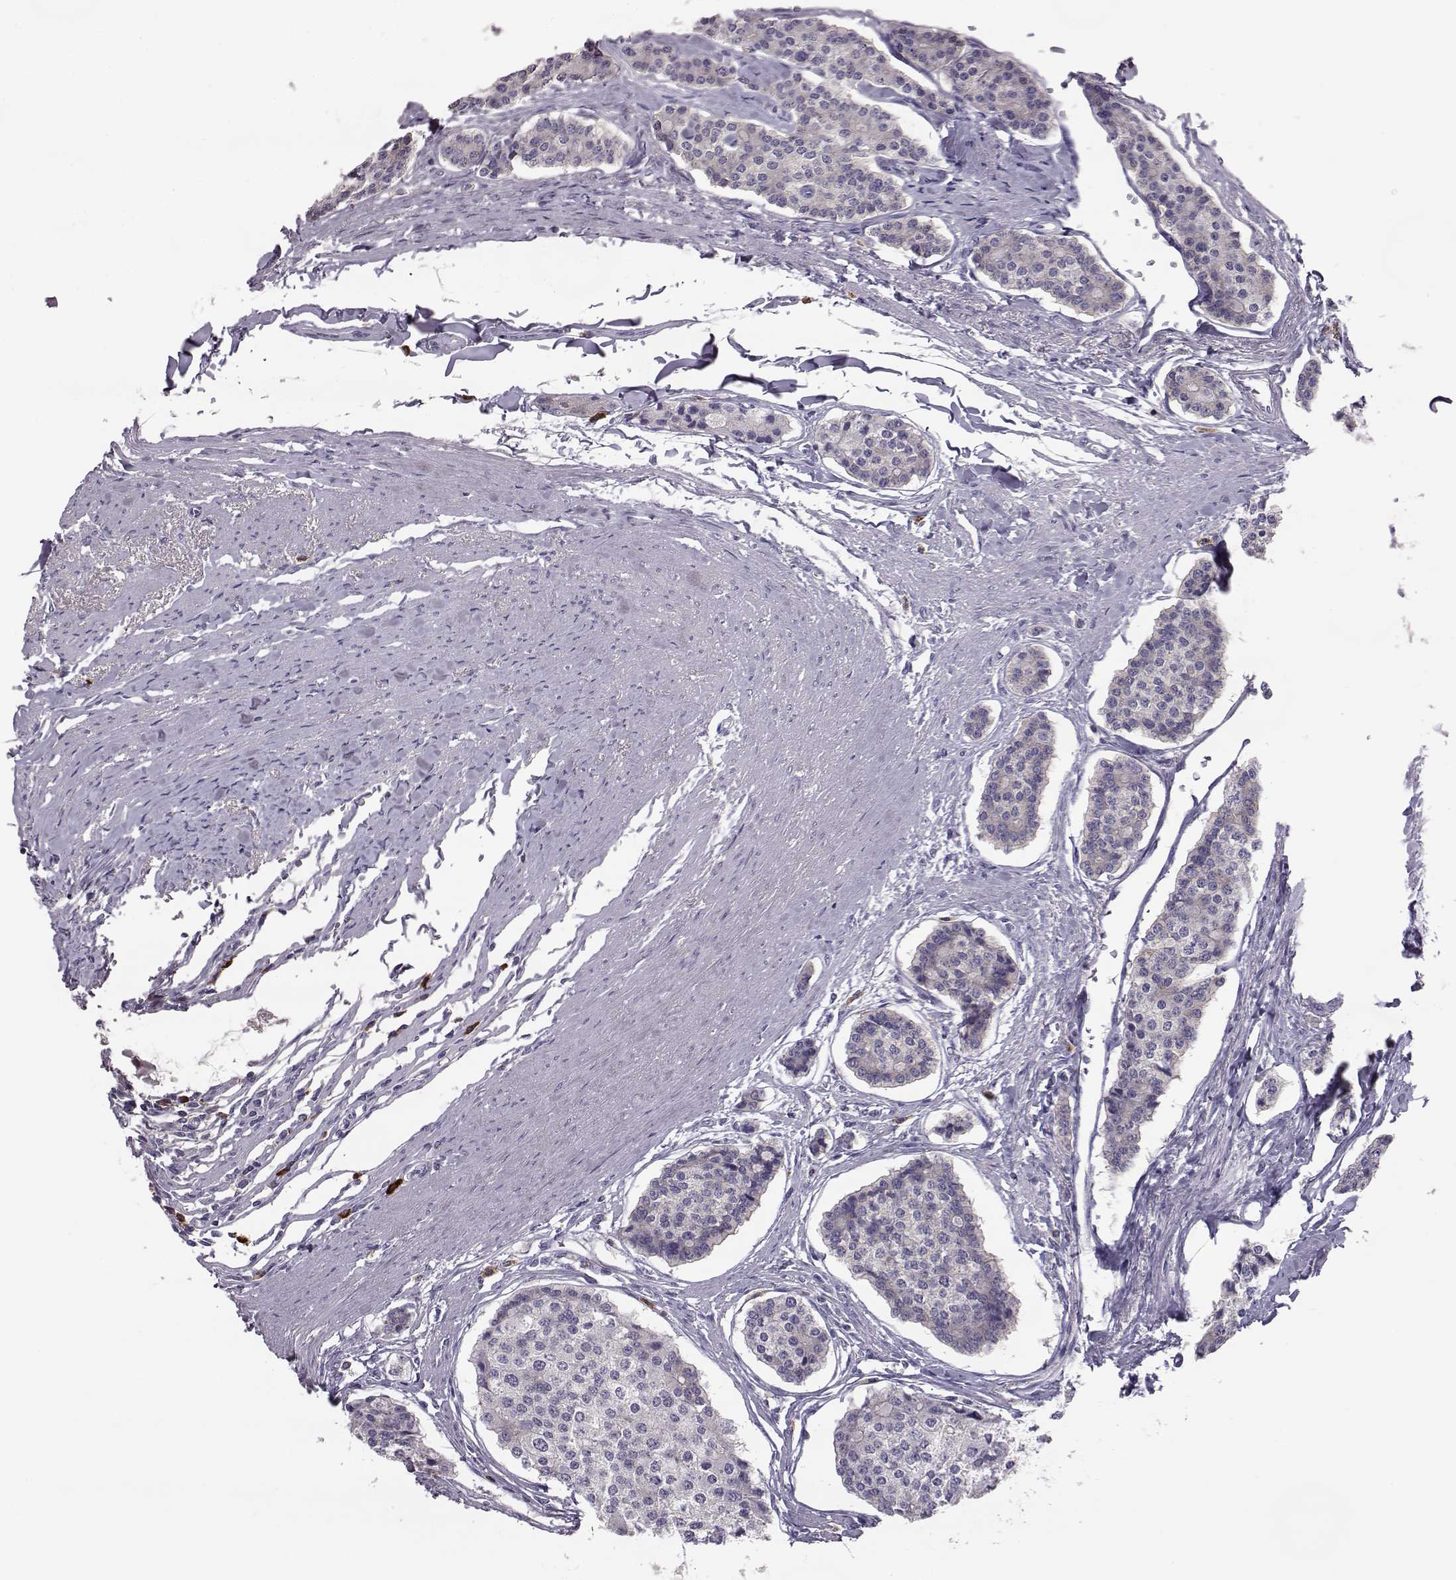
{"staining": {"intensity": "negative", "quantity": "none", "location": "none"}, "tissue": "carcinoid", "cell_type": "Tumor cells", "image_type": "cancer", "snomed": [{"axis": "morphology", "description": "Carcinoid, malignant, NOS"}, {"axis": "topography", "description": "Small intestine"}], "caption": "This is a photomicrograph of immunohistochemistry staining of carcinoid, which shows no positivity in tumor cells.", "gene": "ADGRG5", "patient": {"sex": "female", "age": 65}}